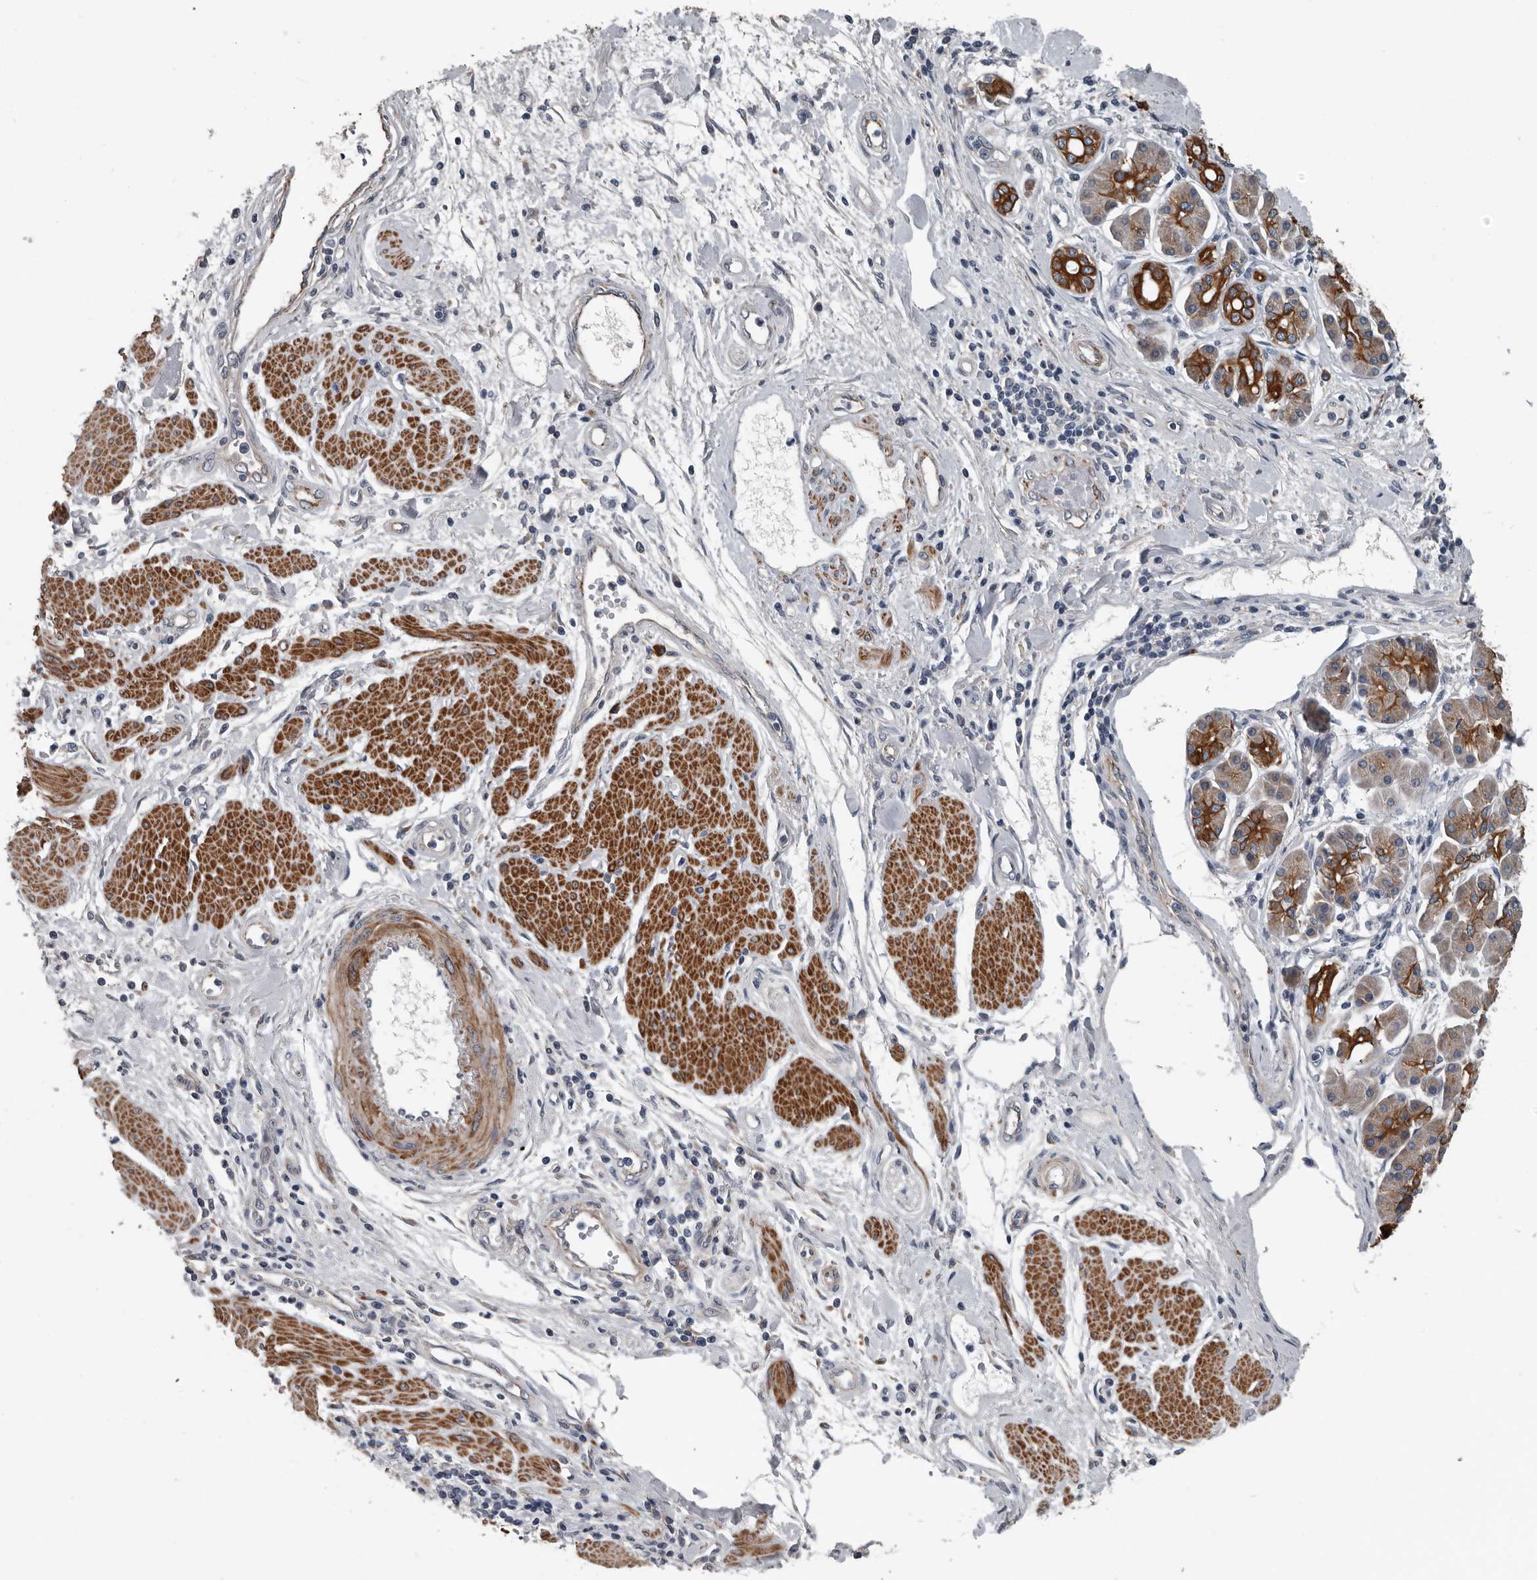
{"staining": {"intensity": "moderate", "quantity": ">75%", "location": "cytoplasmic/membranous"}, "tissue": "pancreatic cancer", "cell_type": "Tumor cells", "image_type": "cancer", "snomed": [{"axis": "morphology", "description": "Adenocarcinoma, NOS"}, {"axis": "topography", "description": "Pancreas"}], "caption": "Approximately >75% of tumor cells in pancreatic adenocarcinoma reveal moderate cytoplasmic/membranous protein expression as visualized by brown immunohistochemical staining.", "gene": "DPY19L4", "patient": {"sex": "male", "age": 69}}